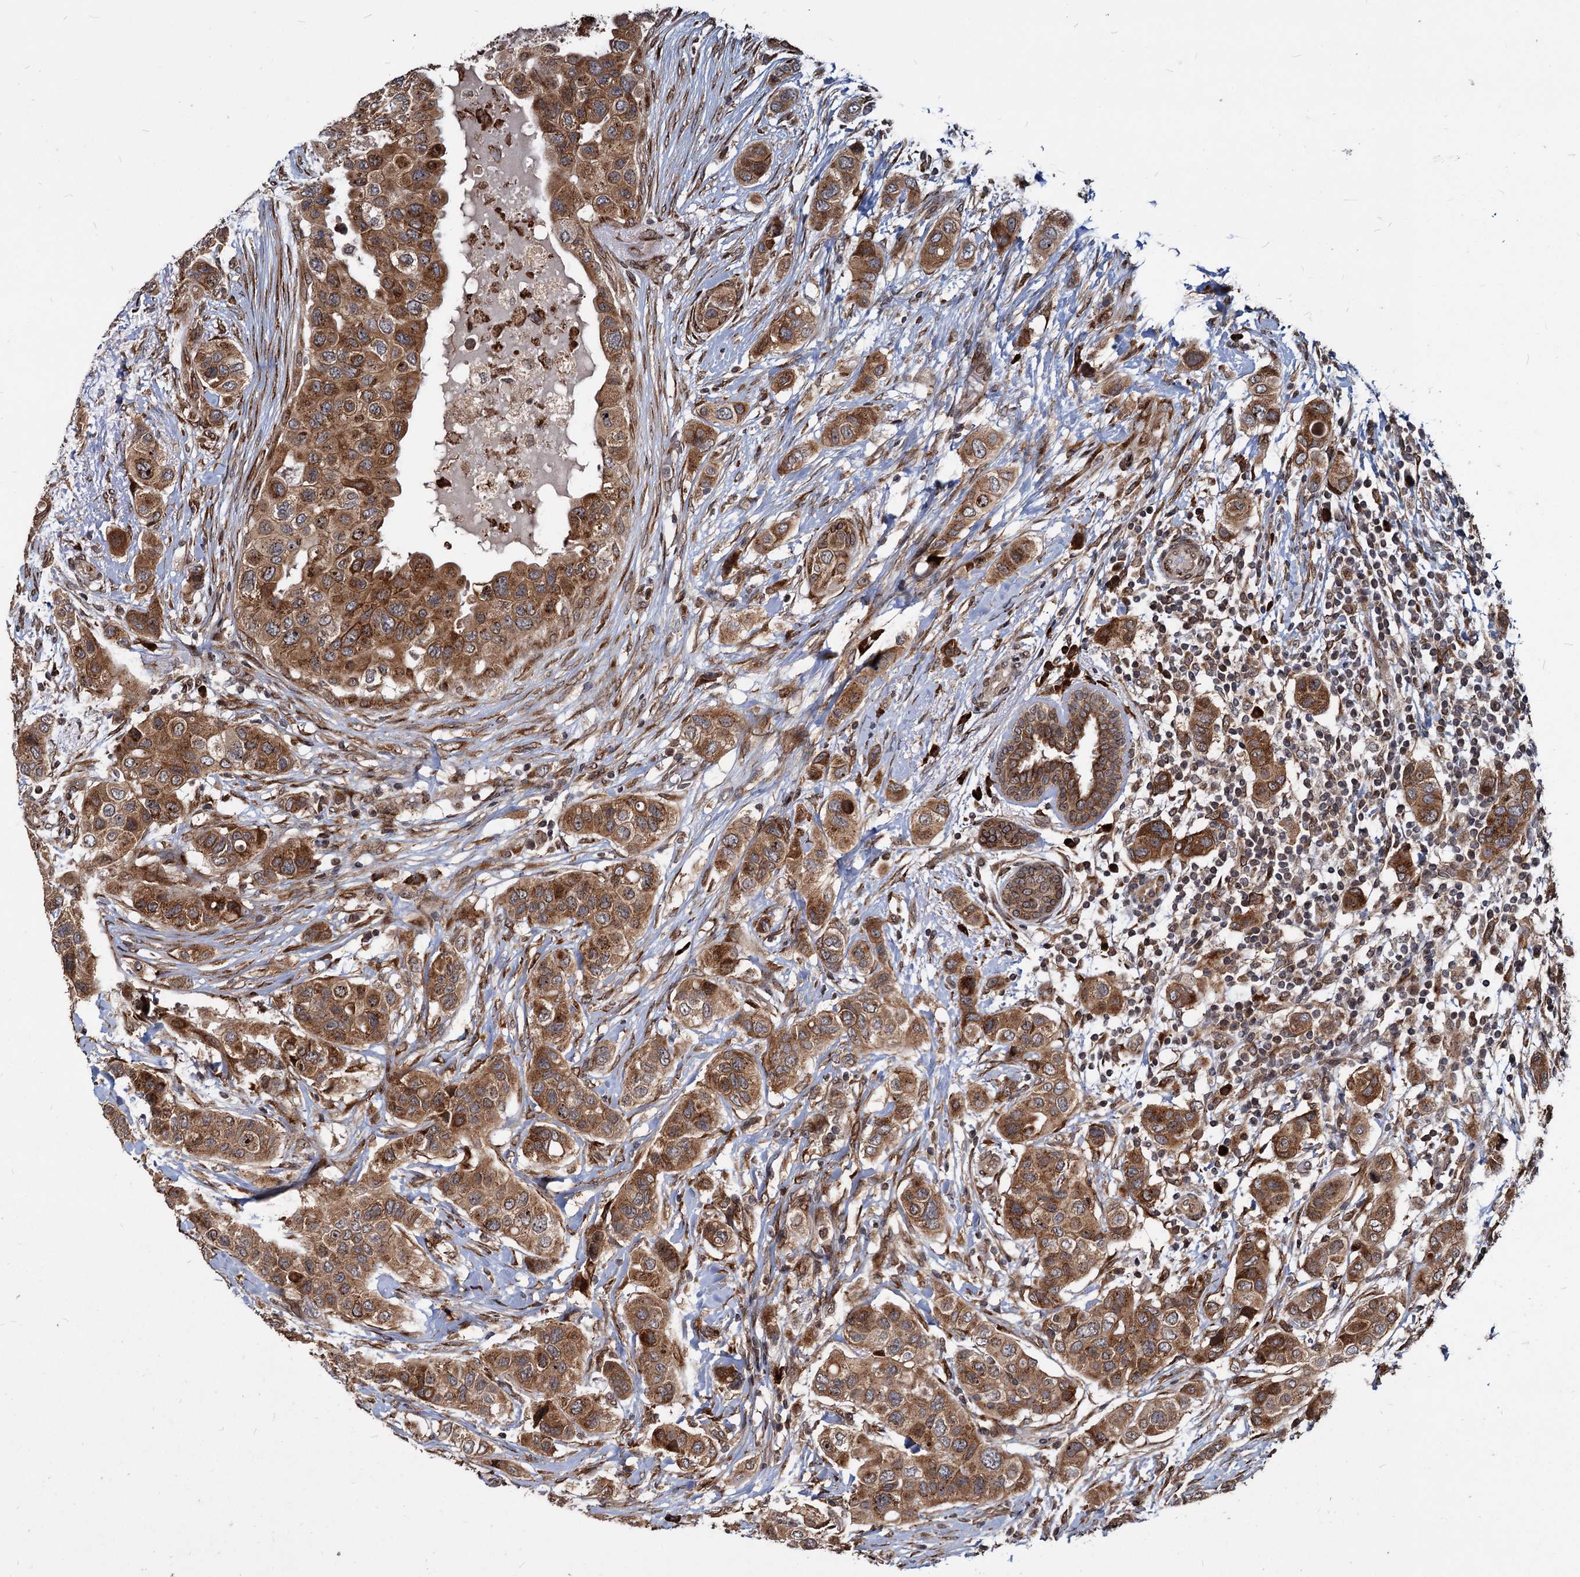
{"staining": {"intensity": "moderate", "quantity": ">75%", "location": "cytoplasmic/membranous"}, "tissue": "breast cancer", "cell_type": "Tumor cells", "image_type": "cancer", "snomed": [{"axis": "morphology", "description": "Lobular carcinoma"}, {"axis": "topography", "description": "Breast"}], "caption": "Protein staining of breast cancer tissue reveals moderate cytoplasmic/membranous expression in about >75% of tumor cells.", "gene": "SAAL1", "patient": {"sex": "female", "age": 51}}